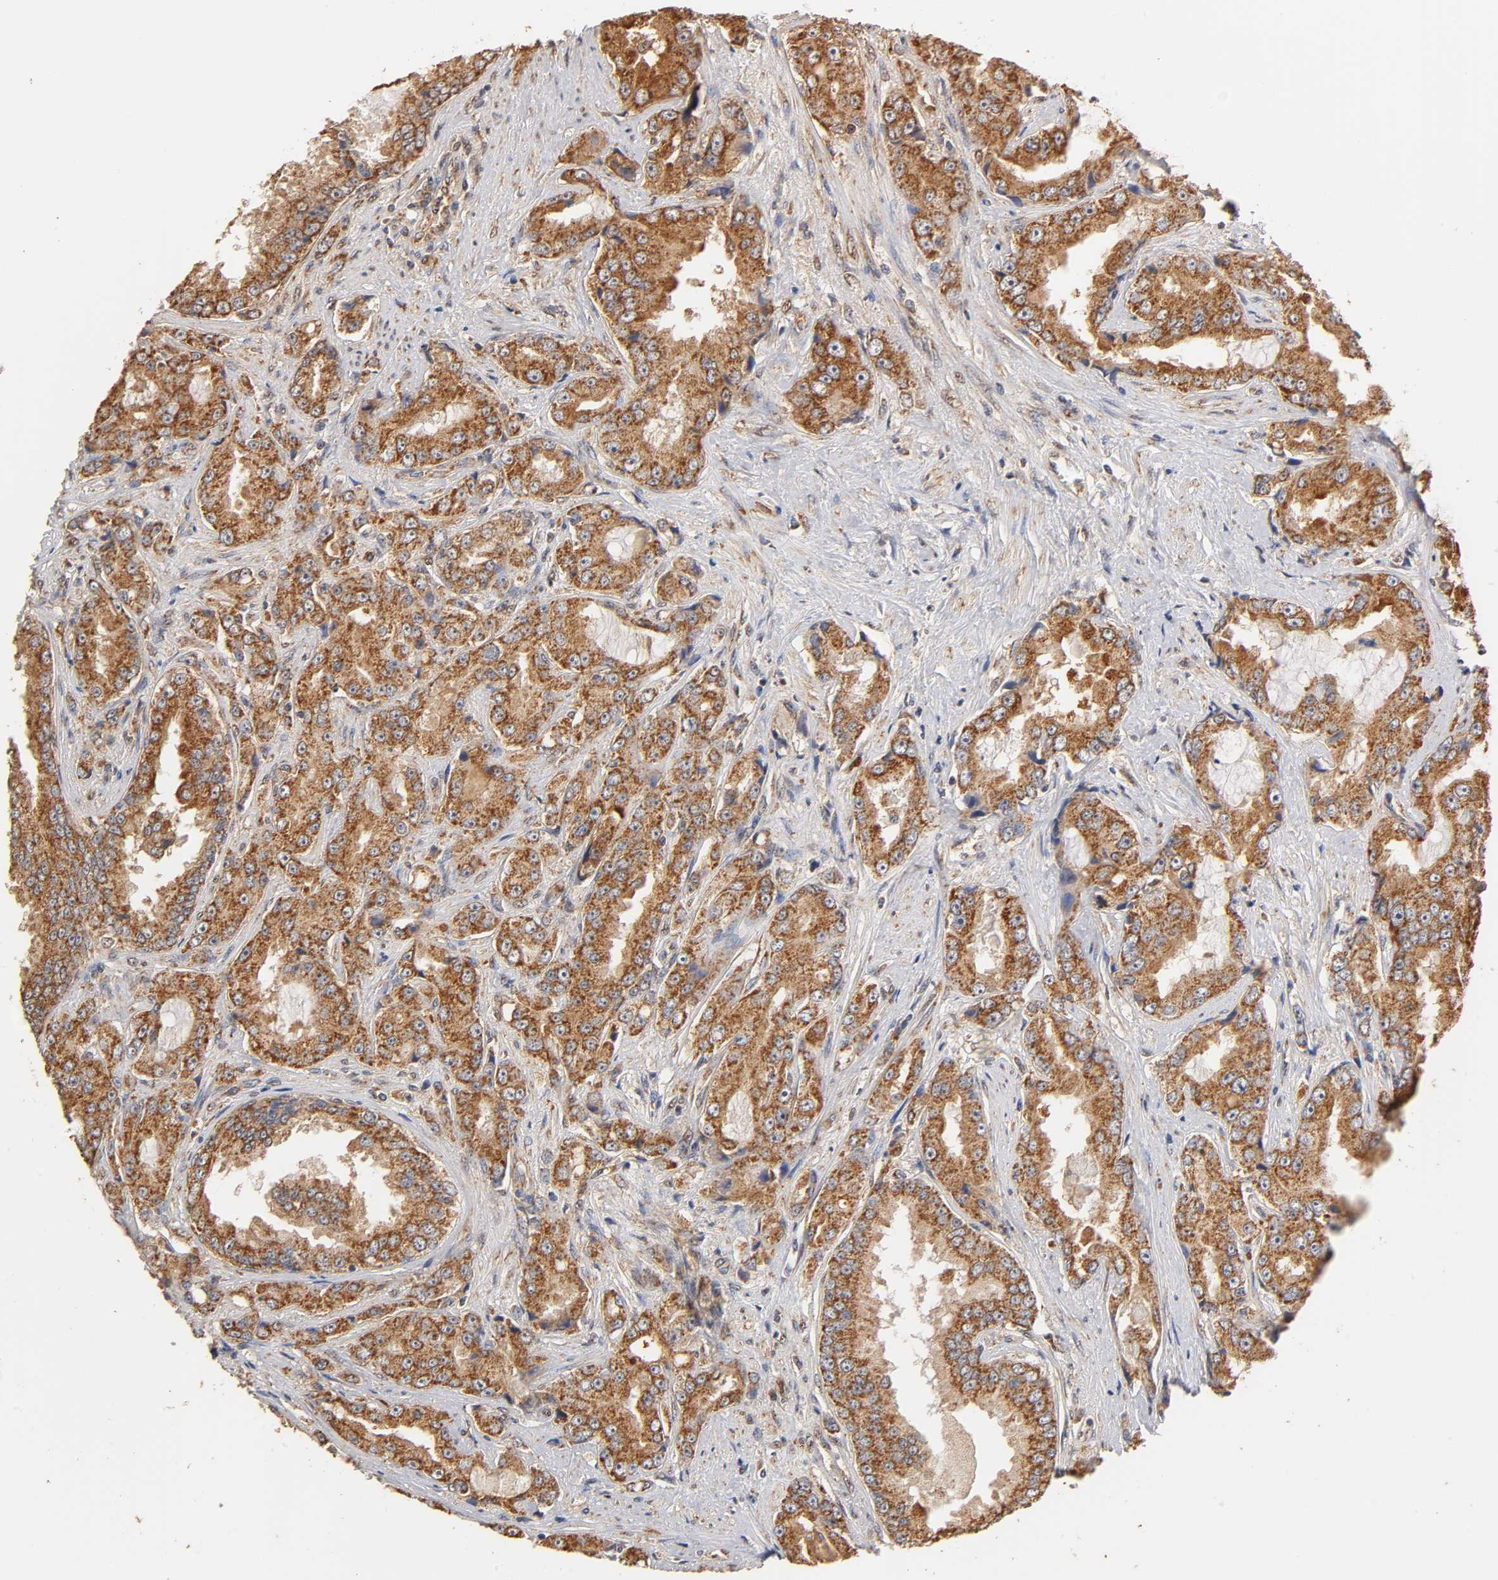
{"staining": {"intensity": "strong", "quantity": ">75%", "location": "cytoplasmic/membranous"}, "tissue": "prostate cancer", "cell_type": "Tumor cells", "image_type": "cancer", "snomed": [{"axis": "morphology", "description": "Adenocarcinoma, High grade"}, {"axis": "topography", "description": "Prostate"}], "caption": "Immunohistochemistry micrograph of prostate cancer stained for a protein (brown), which displays high levels of strong cytoplasmic/membranous positivity in about >75% of tumor cells.", "gene": "PKN1", "patient": {"sex": "male", "age": 73}}